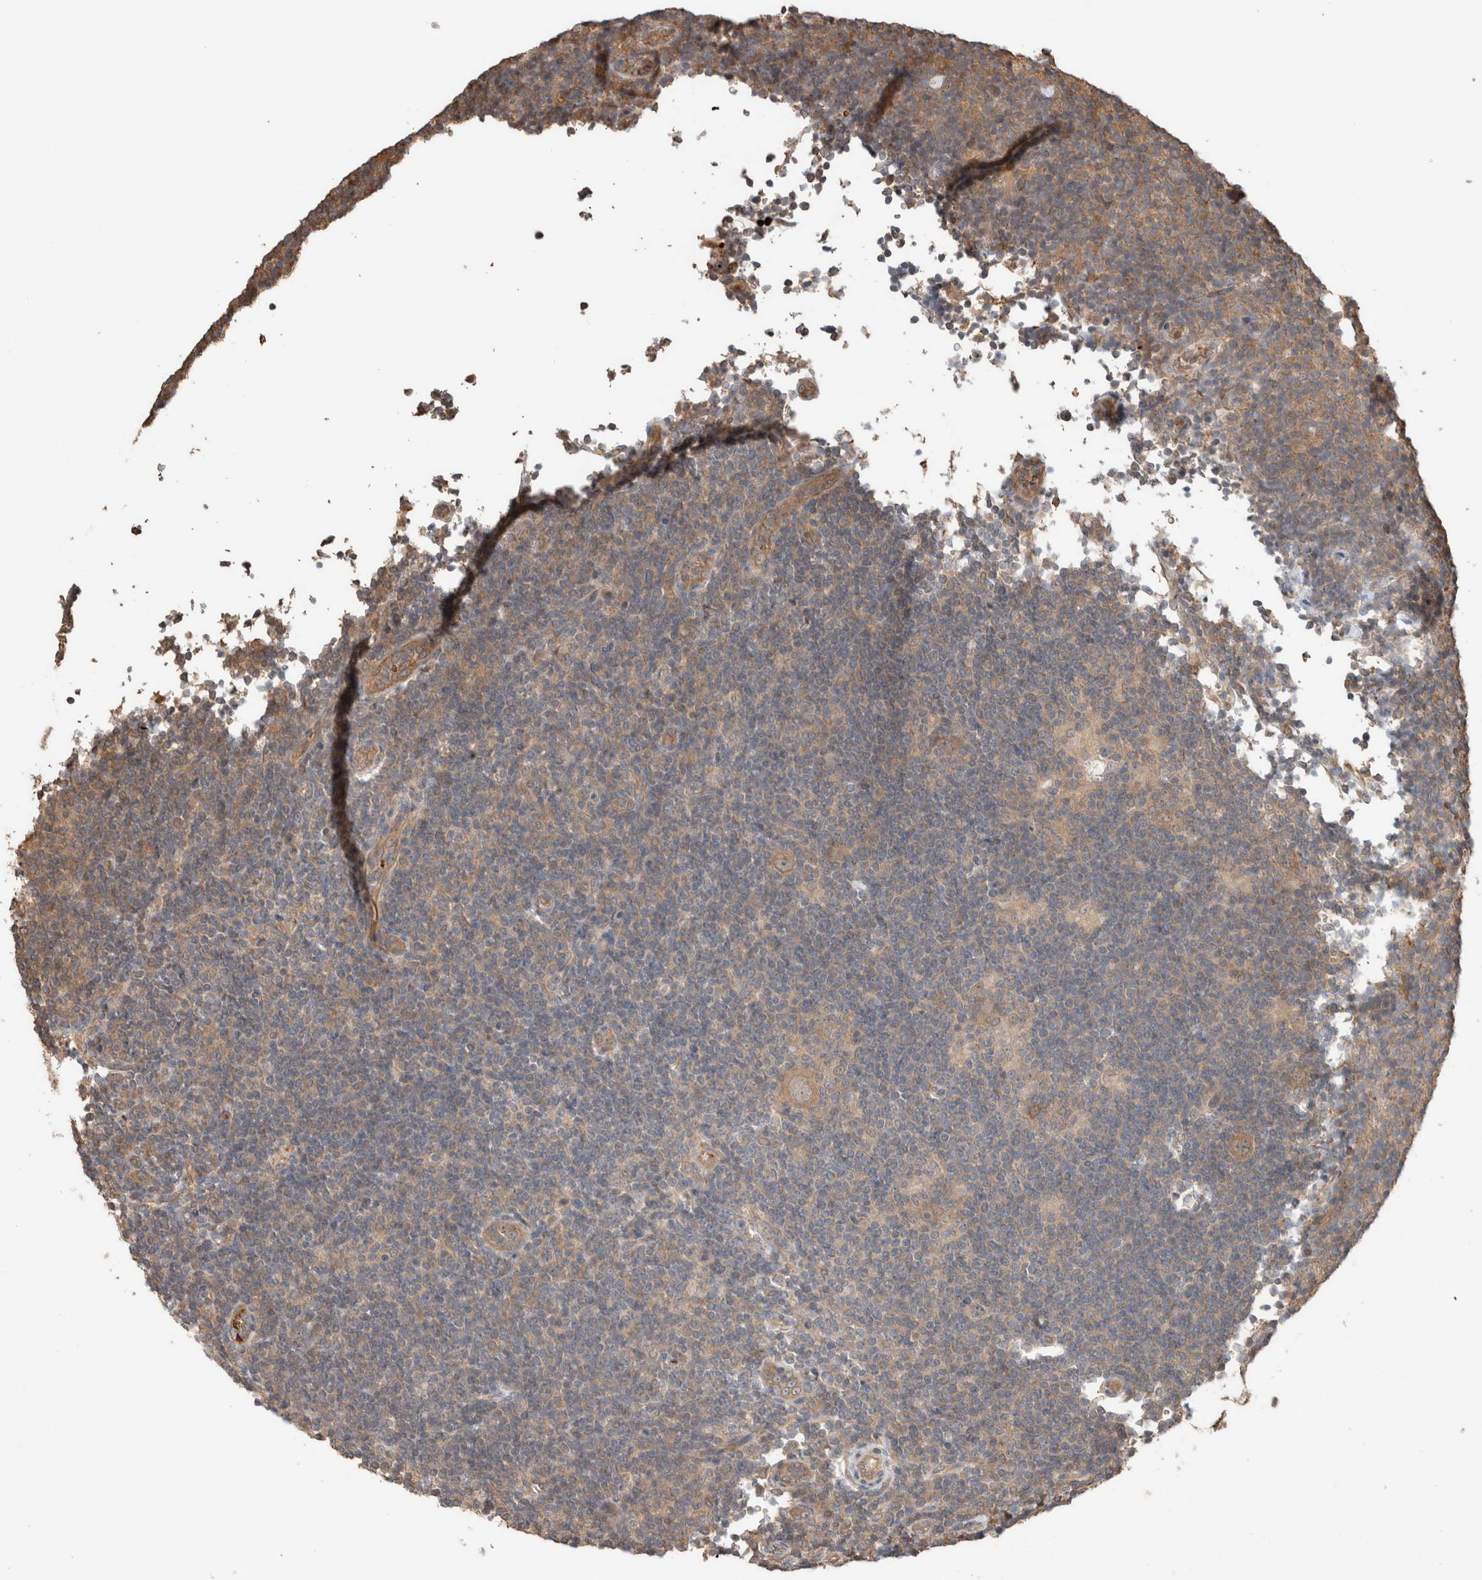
{"staining": {"intensity": "moderate", "quantity": ">75%", "location": "cytoplasmic/membranous"}, "tissue": "lymphoma", "cell_type": "Tumor cells", "image_type": "cancer", "snomed": [{"axis": "morphology", "description": "Hodgkin's disease, NOS"}, {"axis": "topography", "description": "Lymph node"}], "caption": "A micrograph showing moderate cytoplasmic/membranous staining in approximately >75% of tumor cells in lymphoma, as visualized by brown immunohistochemical staining.", "gene": "OTUD6B", "patient": {"sex": "female", "age": 57}}